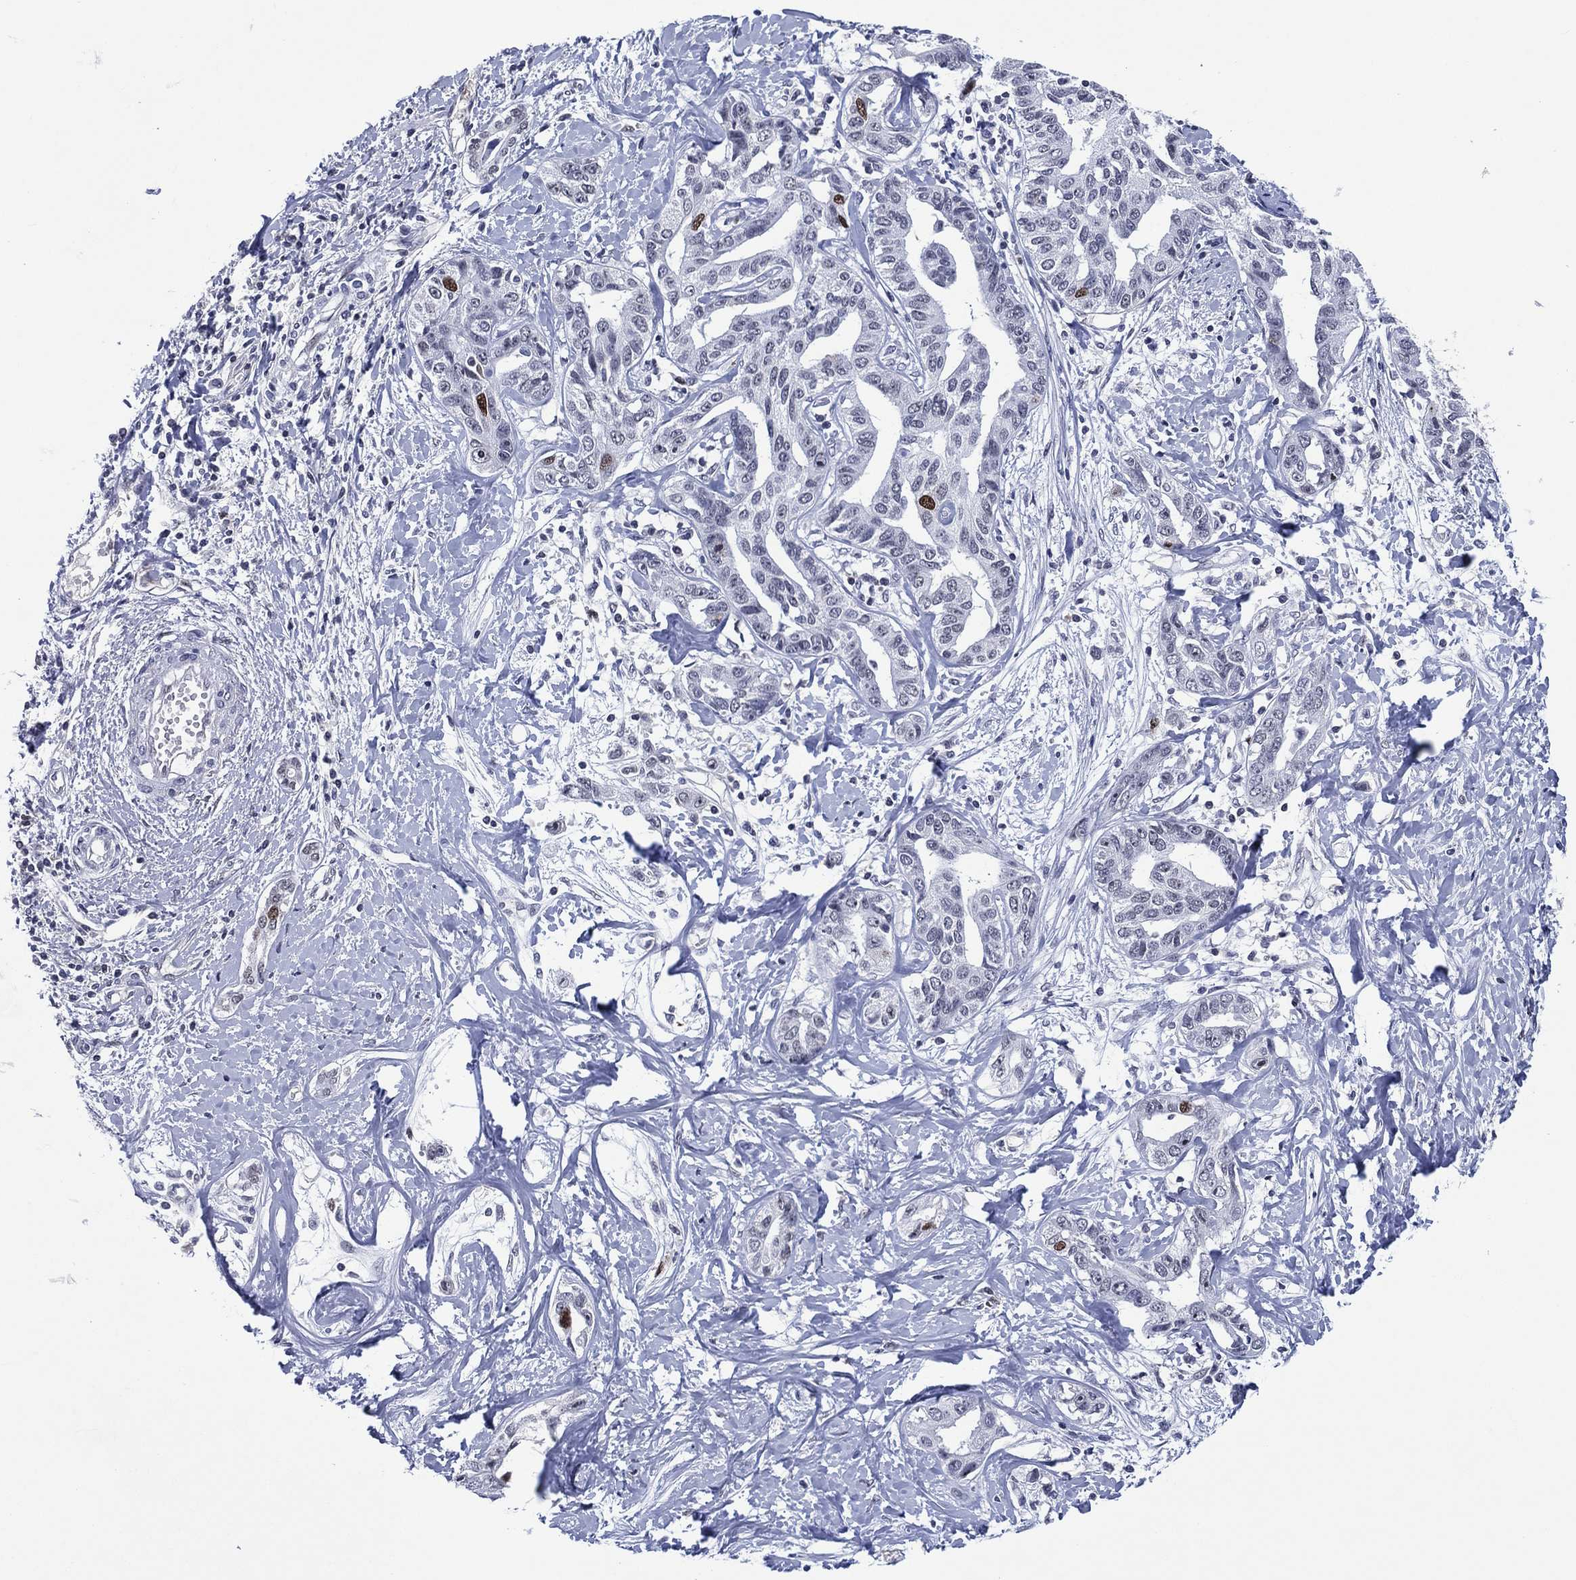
{"staining": {"intensity": "strong", "quantity": "<25%", "location": "nuclear"}, "tissue": "liver cancer", "cell_type": "Tumor cells", "image_type": "cancer", "snomed": [{"axis": "morphology", "description": "Cholangiocarcinoma"}, {"axis": "topography", "description": "Liver"}], "caption": "Protein expression analysis of liver cancer (cholangiocarcinoma) demonstrates strong nuclear positivity in about <25% of tumor cells. Immunohistochemistry stains the protein of interest in brown and the nuclei are stained blue.", "gene": "GATA6", "patient": {"sex": "male", "age": 59}}